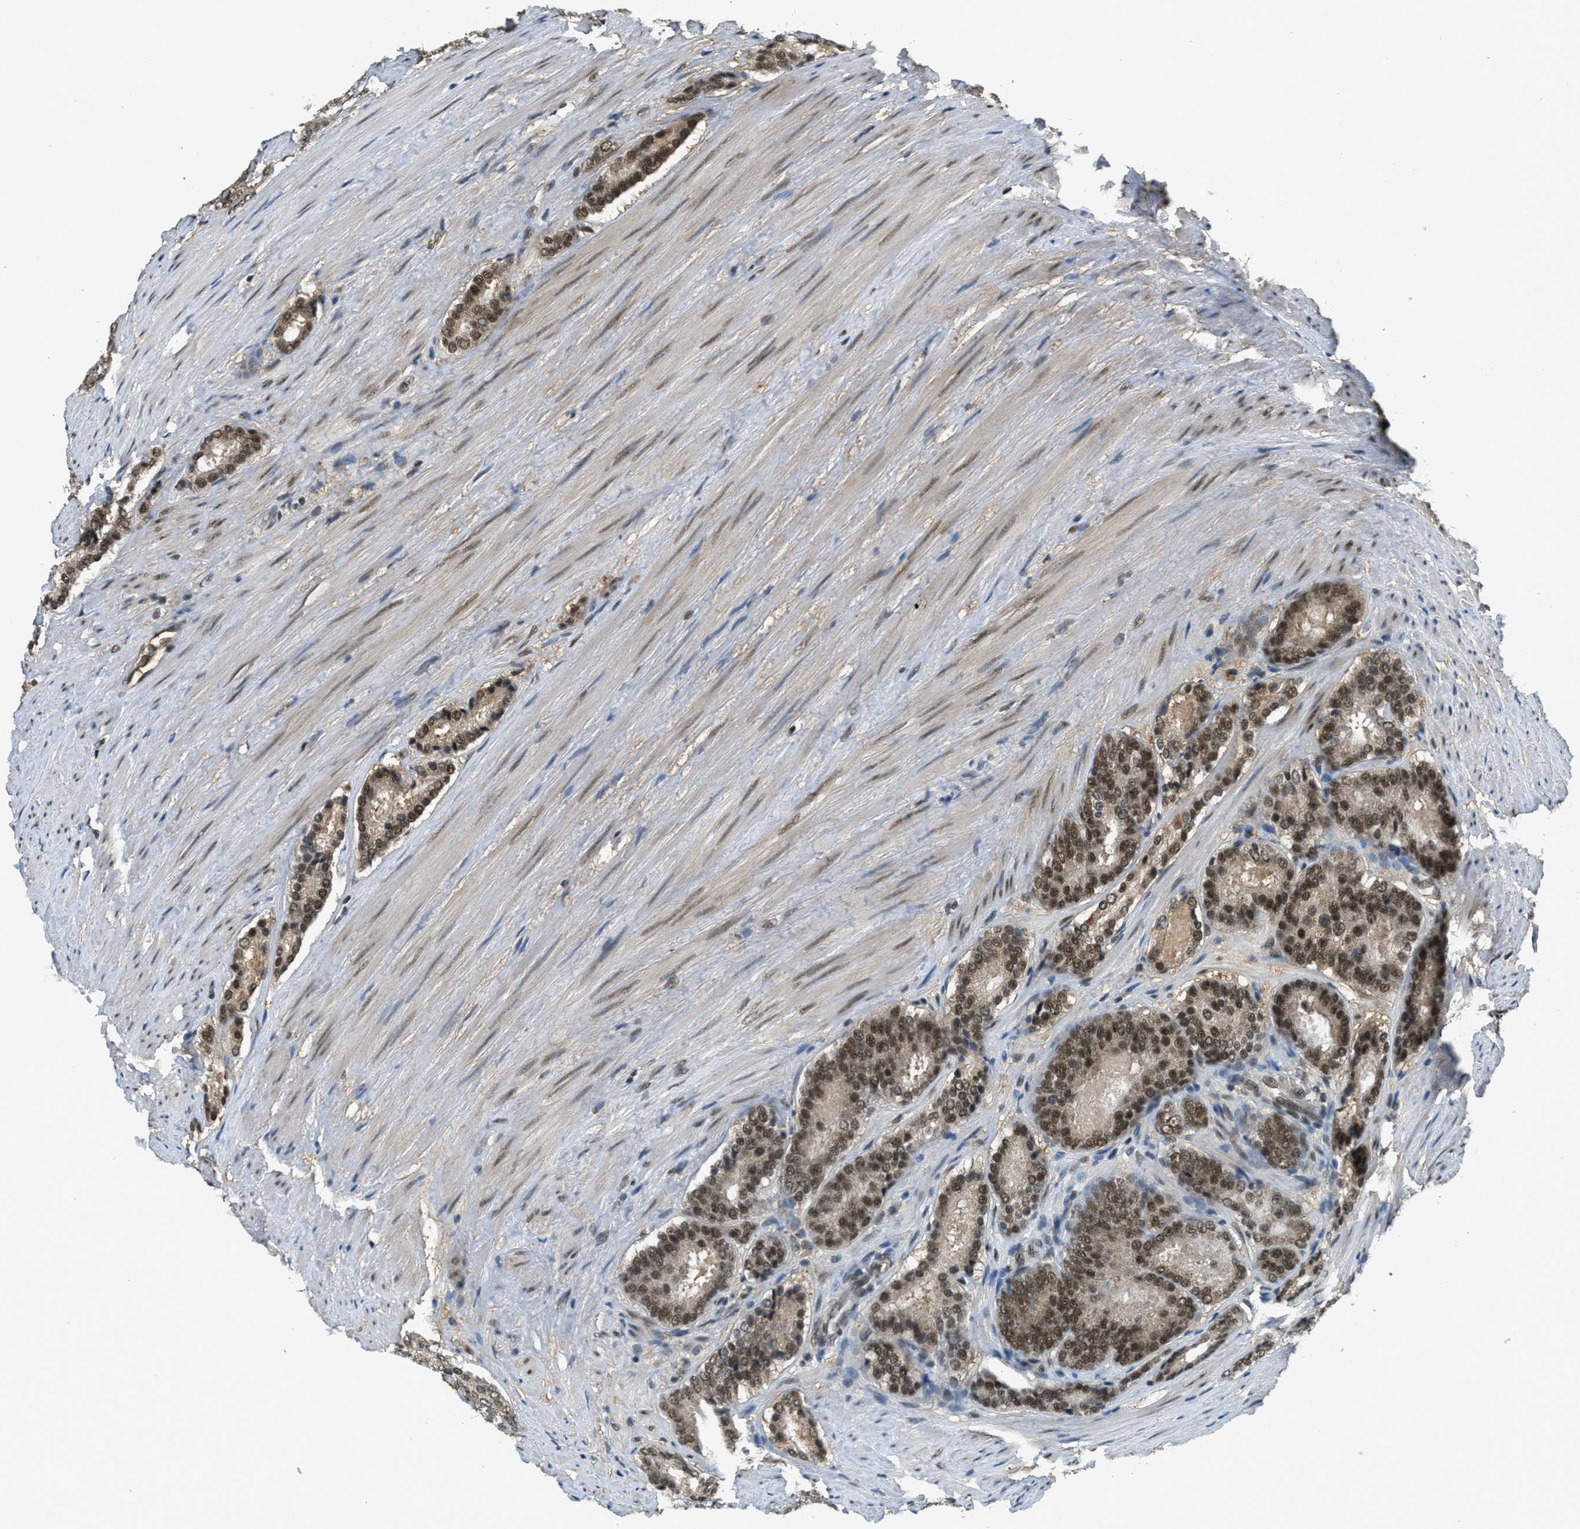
{"staining": {"intensity": "strong", "quantity": ">75%", "location": "nuclear"}, "tissue": "prostate cancer", "cell_type": "Tumor cells", "image_type": "cancer", "snomed": [{"axis": "morphology", "description": "Adenocarcinoma, Low grade"}, {"axis": "topography", "description": "Prostate"}], "caption": "Immunohistochemical staining of human adenocarcinoma (low-grade) (prostate) displays high levels of strong nuclear staining in about >75% of tumor cells.", "gene": "ZNF148", "patient": {"sex": "male", "age": 69}}